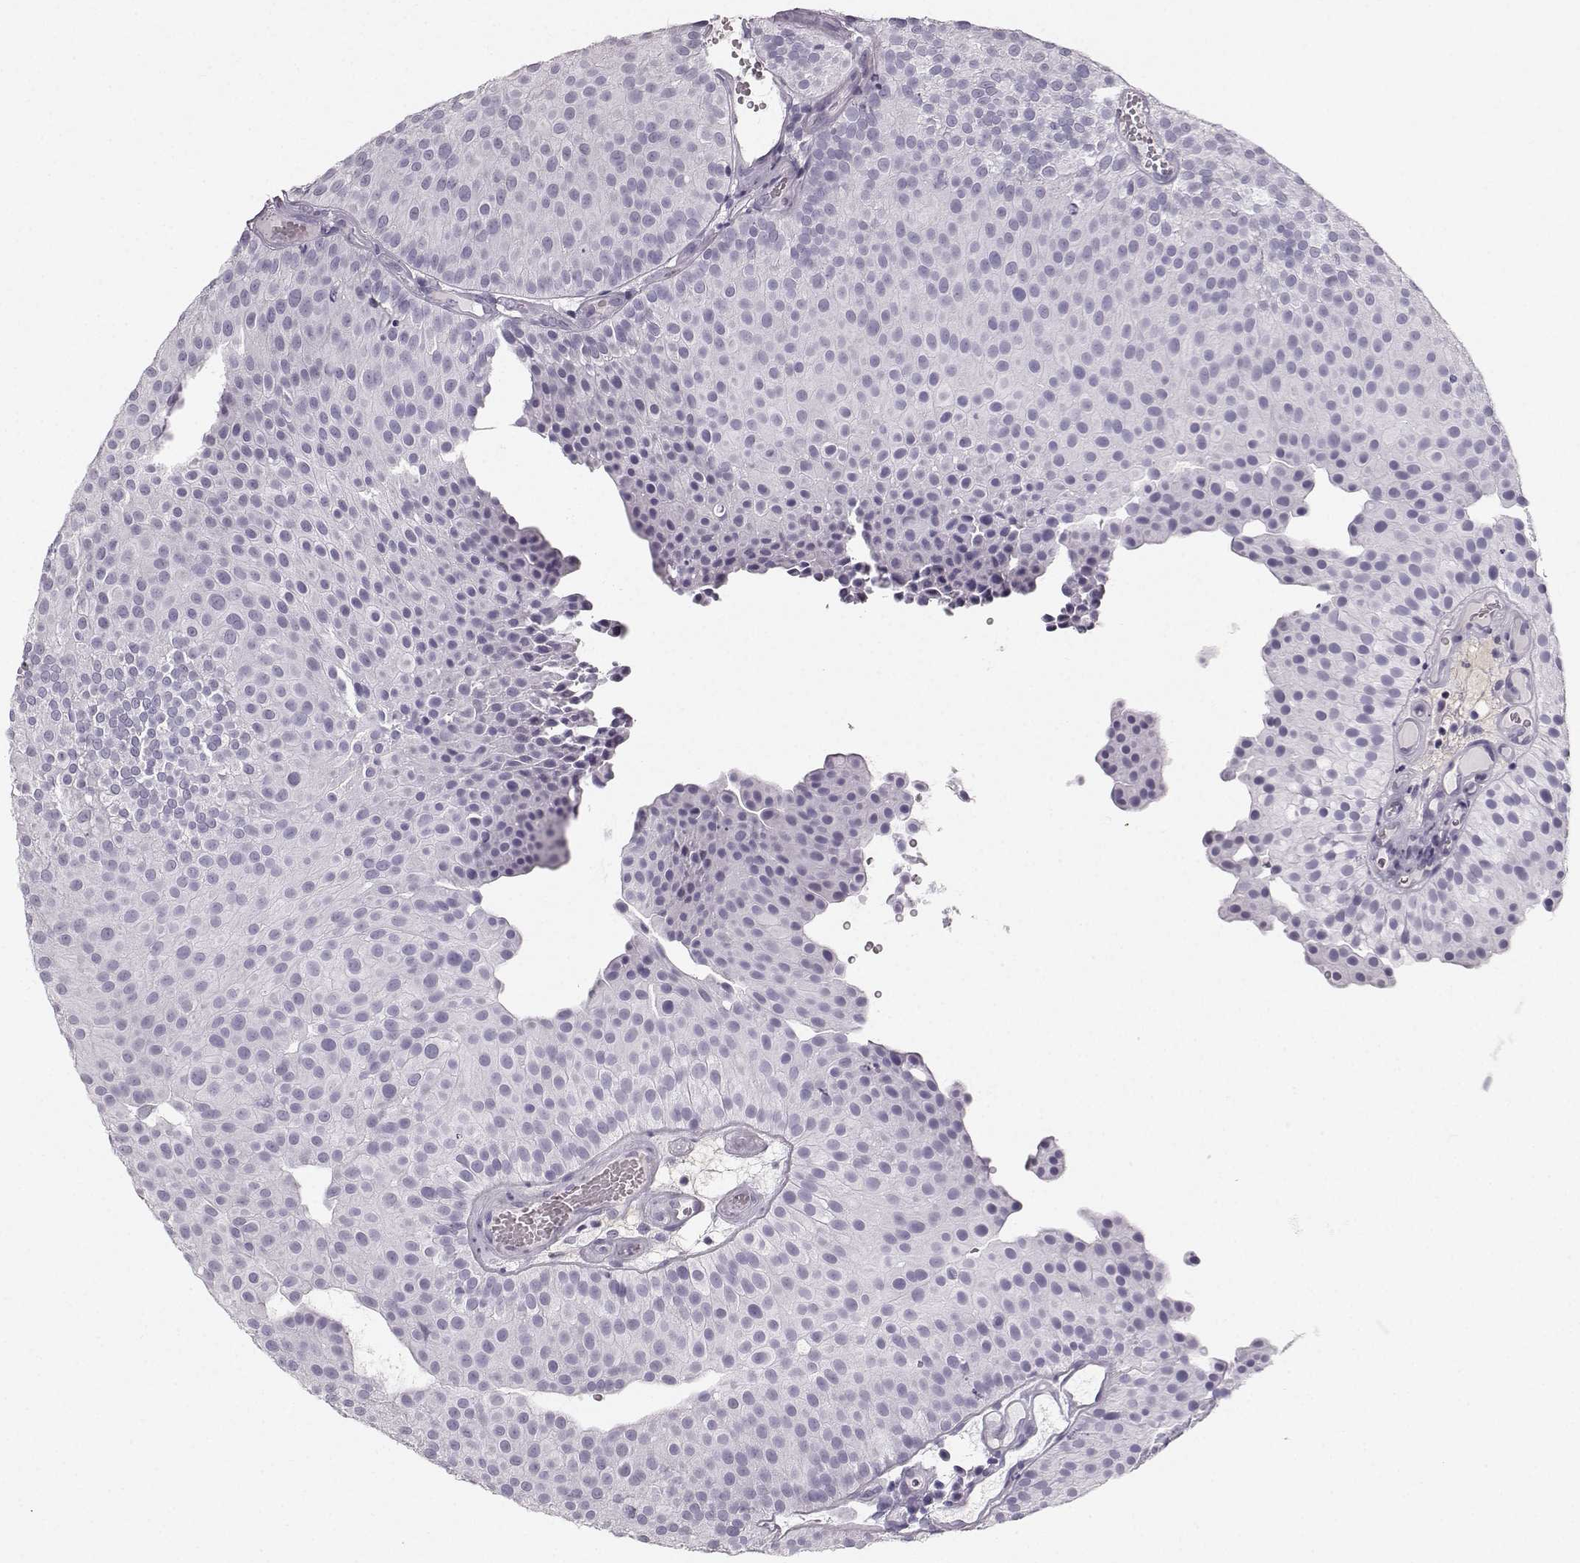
{"staining": {"intensity": "negative", "quantity": "none", "location": "none"}, "tissue": "urothelial cancer", "cell_type": "Tumor cells", "image_type": "cancer", "snomed": [{"axis": "morphology", "description": "Urothelial carcinoma, Low grade"}, {"axis": "topography", "description": "Urinary bladder"}], "caption": "Human urothelial cancer stained for a protein using IHC shows no staining in tumor cells.", "gene": "CASR", "patient": {"sex": "female", "age": 87}}